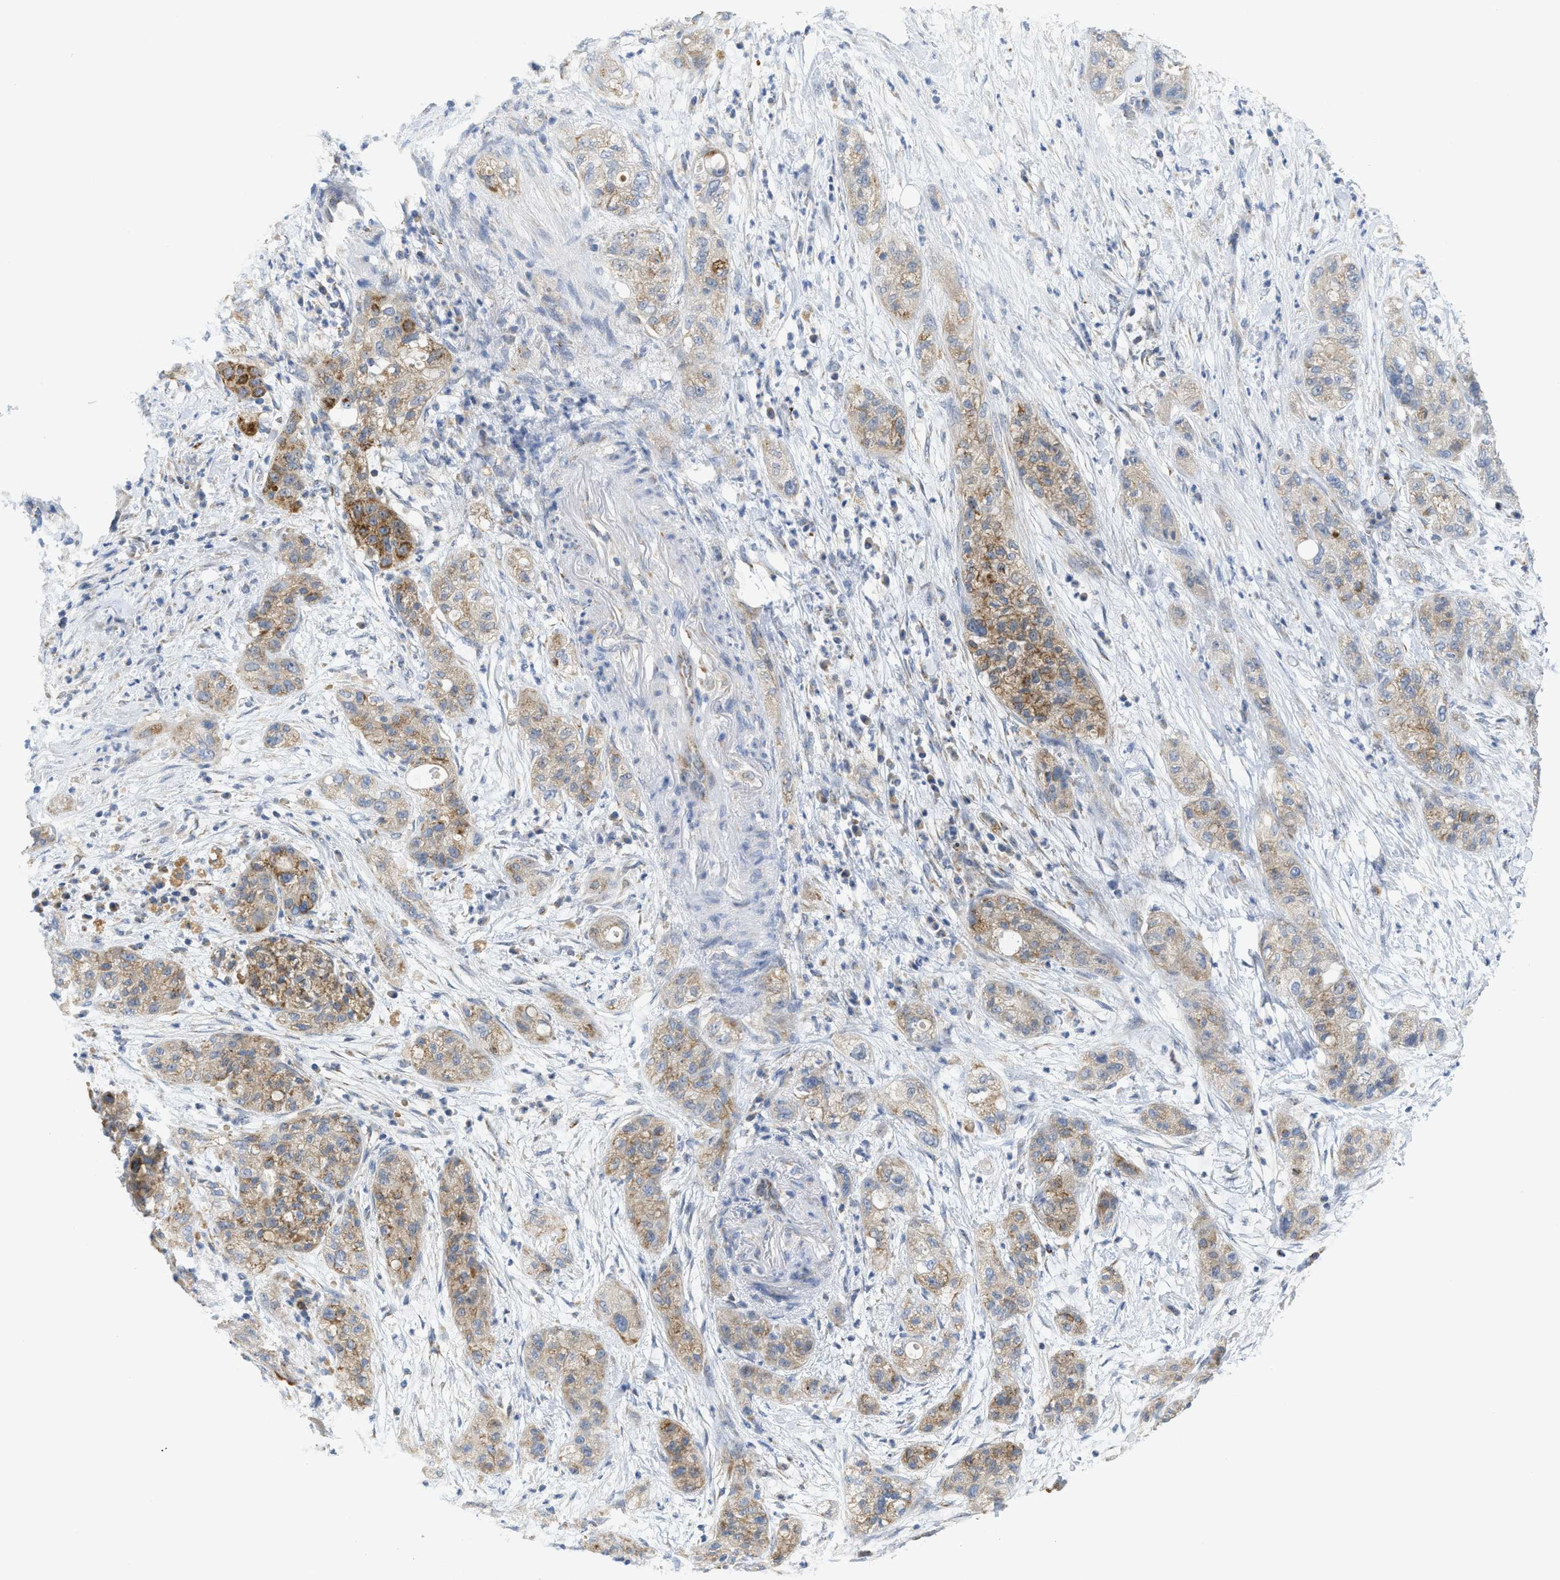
{"staining": {"intensity": "moderate", "quantity": "25%-75%", "location": "cytoplasmic/membranous"}, "tissue": "pancreatic cancer", "cell_type": "Tumor cells", "image_type": "cancer", "snomed": [{"axis": "morphology", "description": "Adenocarcinoma, NOS"}, {"axis": "topography", "description": "Pancreas"}], "caption": "A medium amount of moderate cytoplasmic/membranous expression is present in approximately 25%-75% of tumor cells in pancreatic cancer tissue.", "gene": "GATD3", "patient": {"sex": "female", "age": 78}}